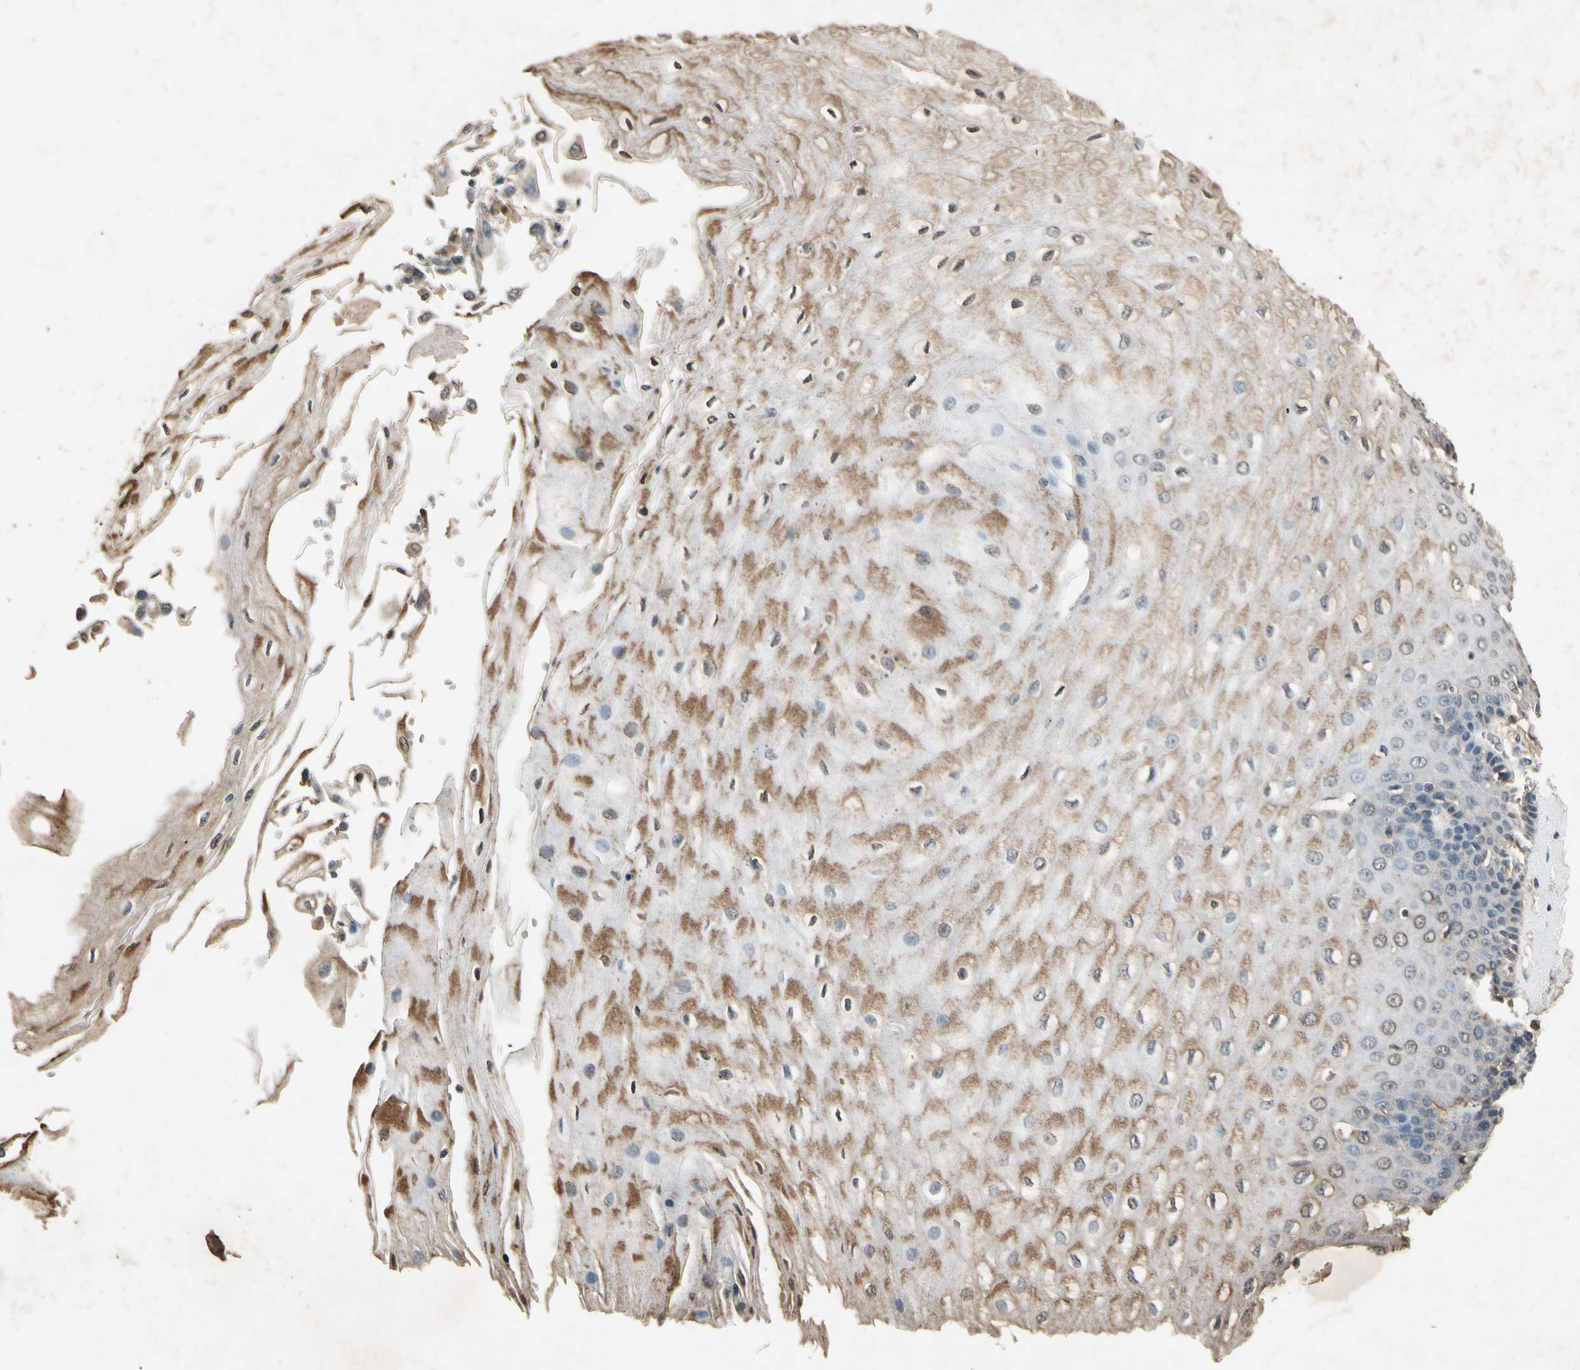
{"staining": {"intensity": "moderate", "quantity": ">75%", "location": "cytoplasmic/membranous"}, "tissue": "esophagus", "cell_type": "Squamous epithelial cells", "image_type": "normal", "snomed": [{"axis": "morphology", "description": "Normal tissue, NOS"}, {"axis": "topography", "description": "Esophagus"}], "caption": "This is an image of immunohistochemistry staining of benign esophagus, which shows moderate expression in the cytoplasmic/membranous of squamous epithelial cells.", "gene": "CP", "patient": {"sex": "male", "age": 65}}